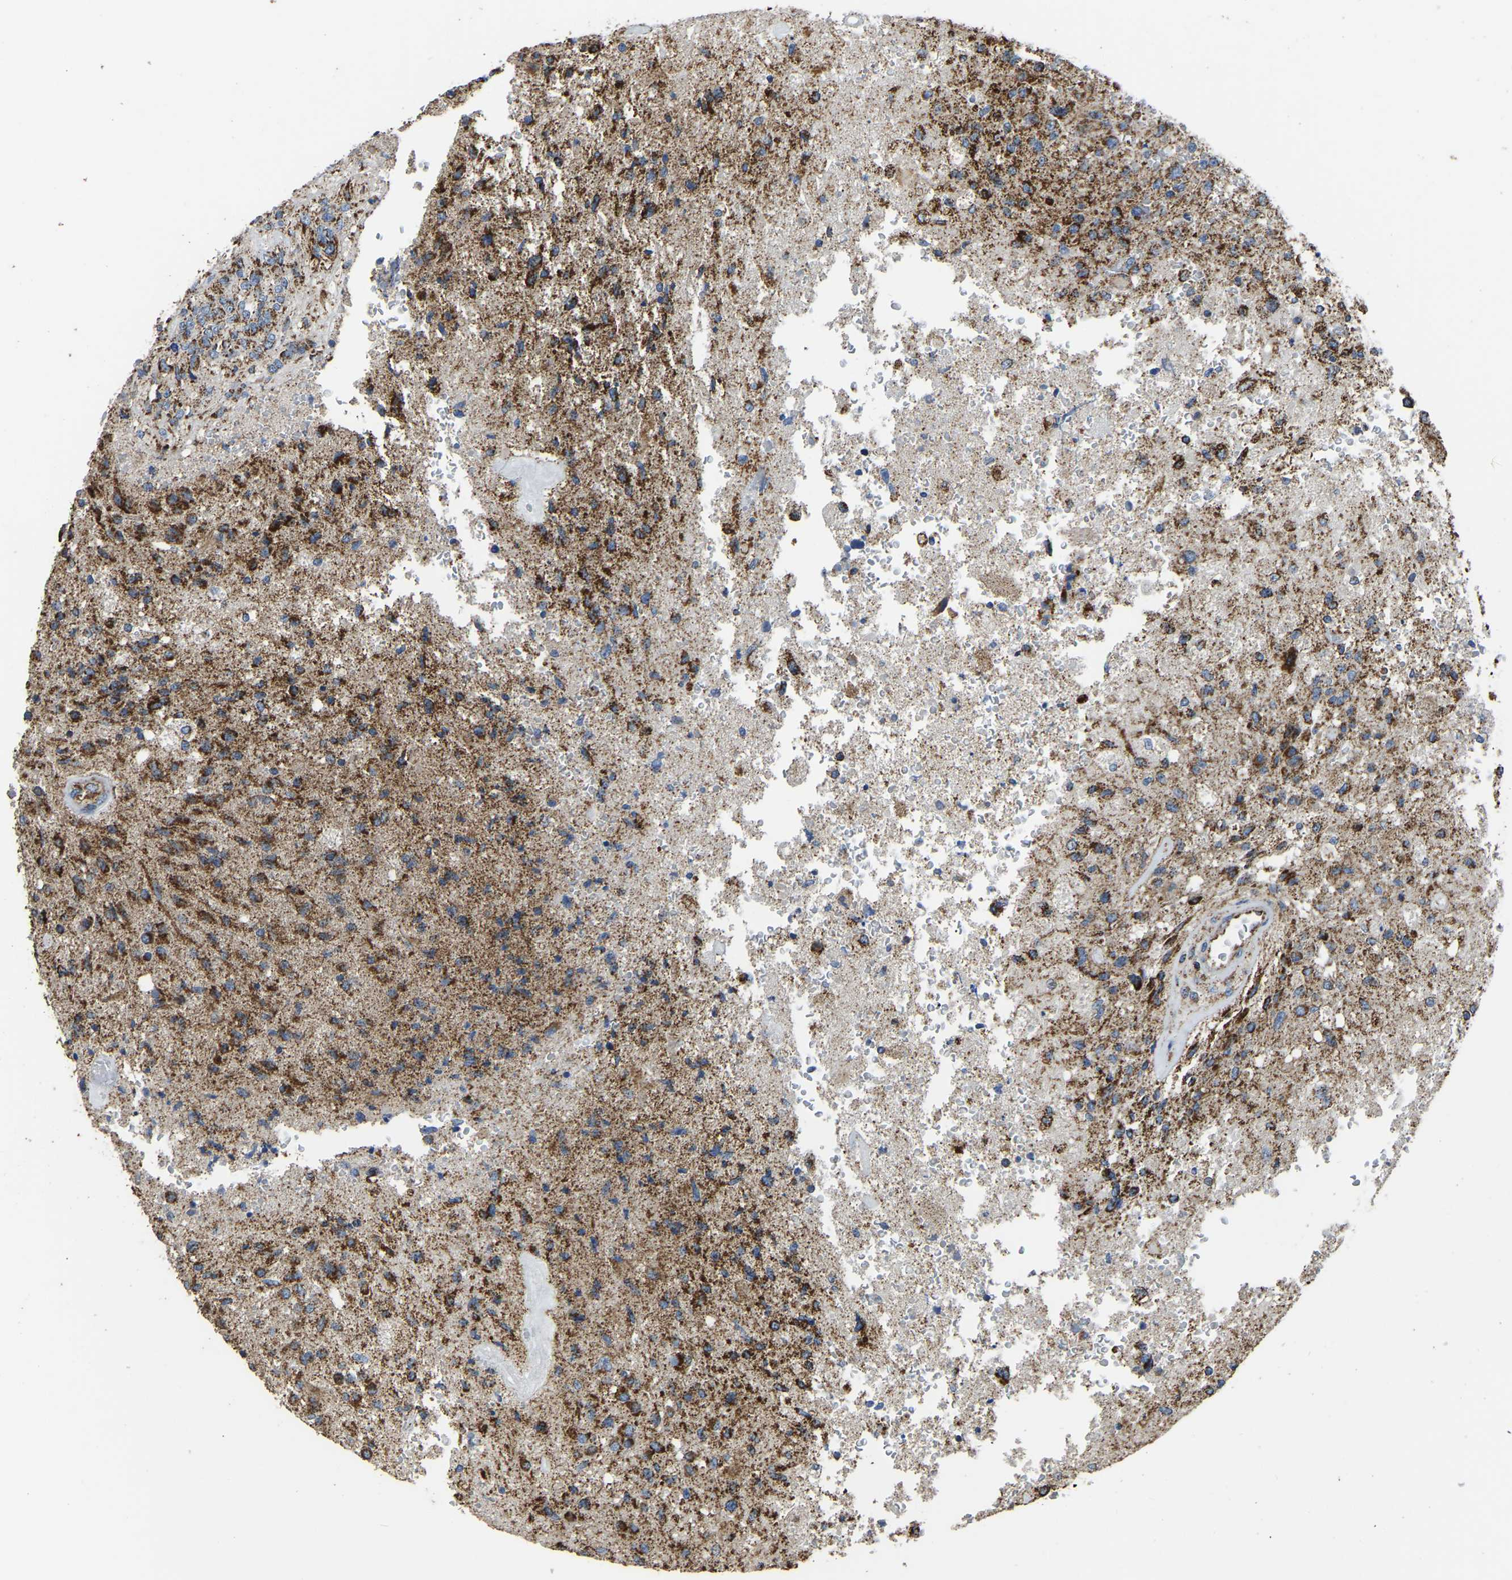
{"staining": {"intensity": "strong", "quantity": "25%-75%", "location": "cytoplasmic/membranous"}, "tissue": "glioma", "cell_type": "Tumor cells", "image_type": "cancer", "snomed": [{"axis": "morphology", "description": "Normal tissue, NOS"}, {"axis": "morphology", "description": "Glioma, malignant, High grade"}, {"axis": "topography", "description": "Cerebral cortex"}], "caption": "Brown immunohistochemical staining in human glioma displays strong cytoplasmic/membranous positivity in approximately 25%-75% of tumor cells. Ihc stains the protein of interest in brown and the nuclei are stained blue.", "gene": "ETFA", "patient": {"sex": "male", "age": 77}}